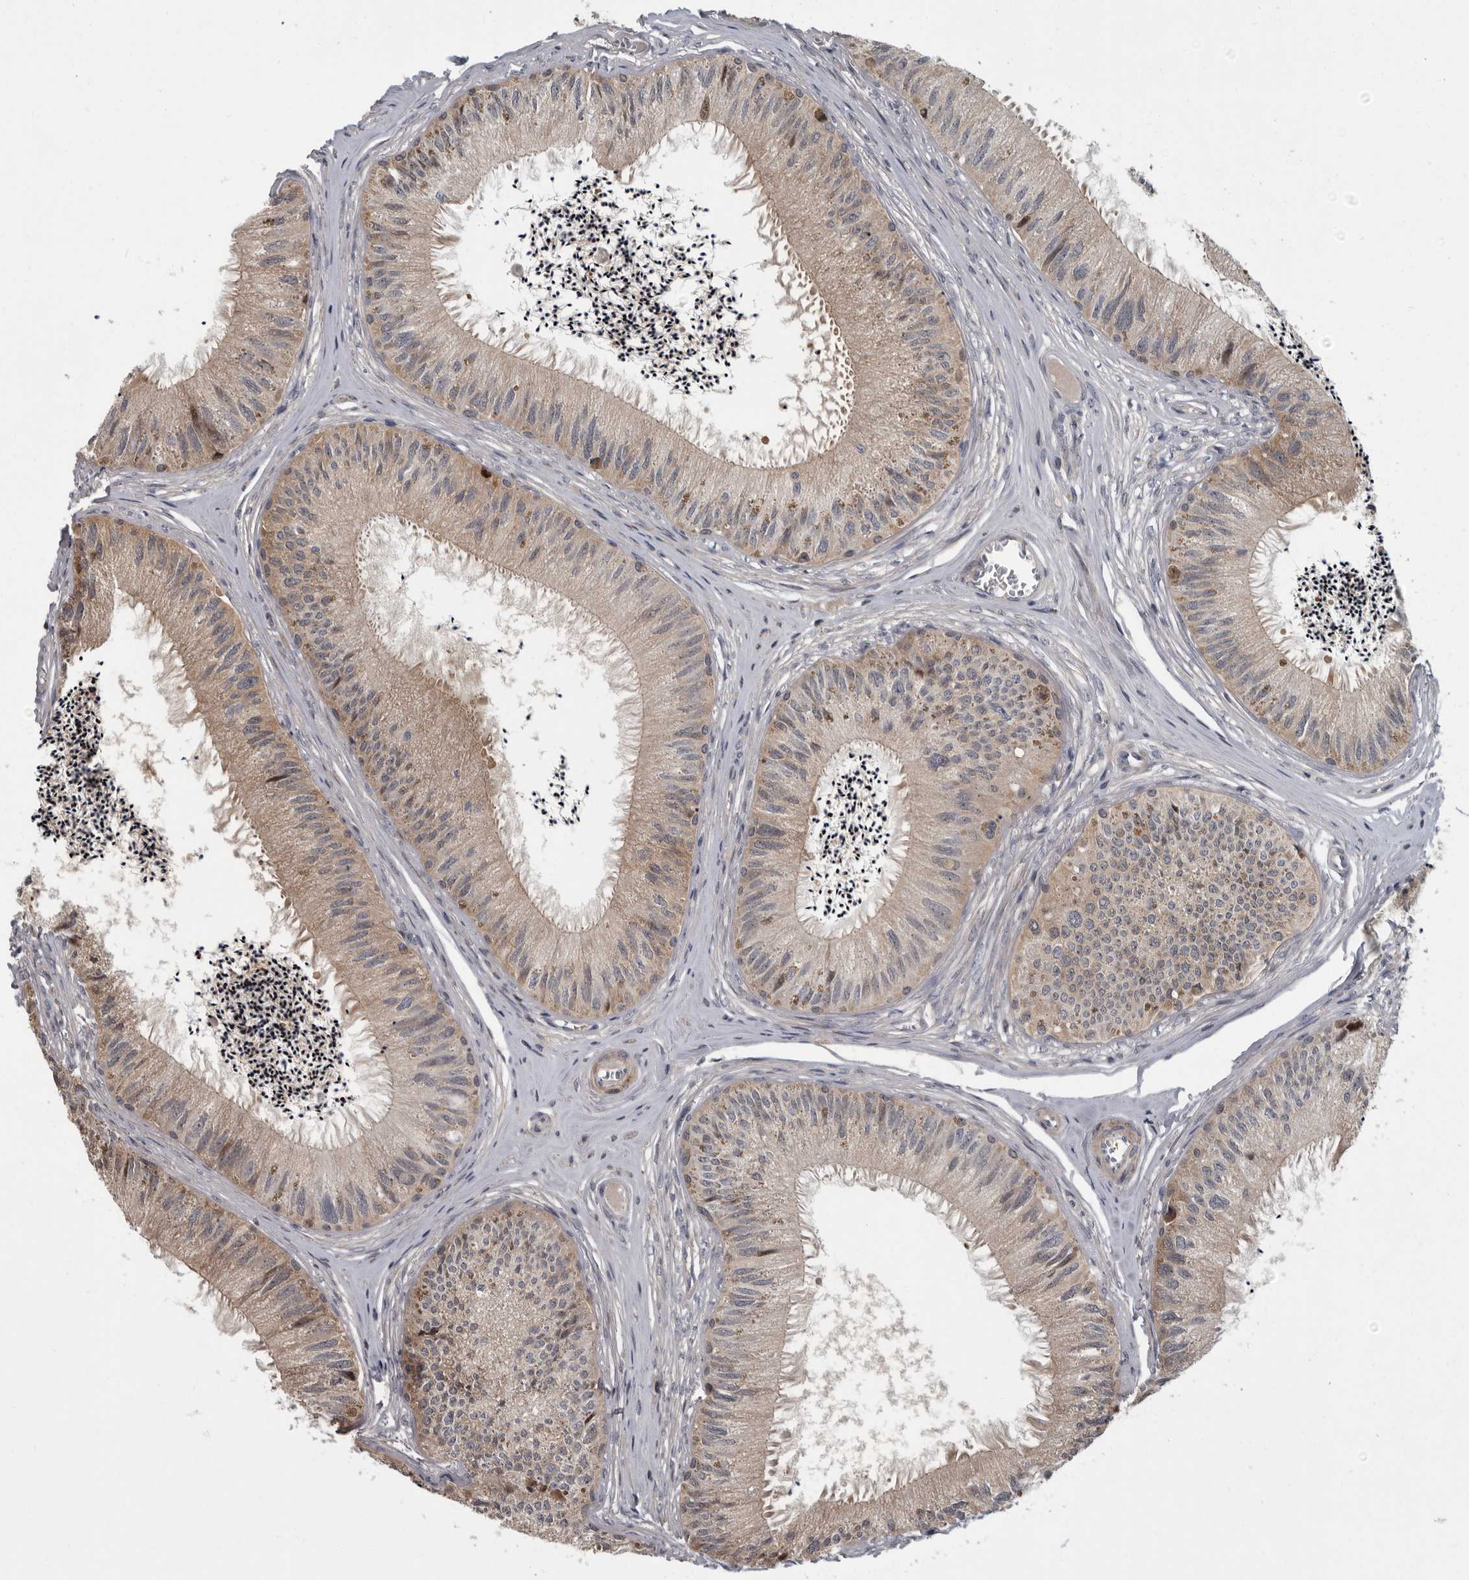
{"staining": {"intensity": "moderate", "quantity": "25%-75%", "location": "cytoplasmic/membranous"}, "tissue": "epididymis", "cell_type": "Glandular cells", "image_type": "normal", "snomed": [{"axis": "morphology", "description": "Normal tissue, NOS"}, {"axis": "topography", "description": "Epididymis"}], "caption": "Glandular cells exhibit medium levels of moderate cytoplasmic/membranous staining in about 25%-75% of cells in benign human epididymis.", "gene": "PDE7A", "patient": {"sex": "male", "age": 79}}